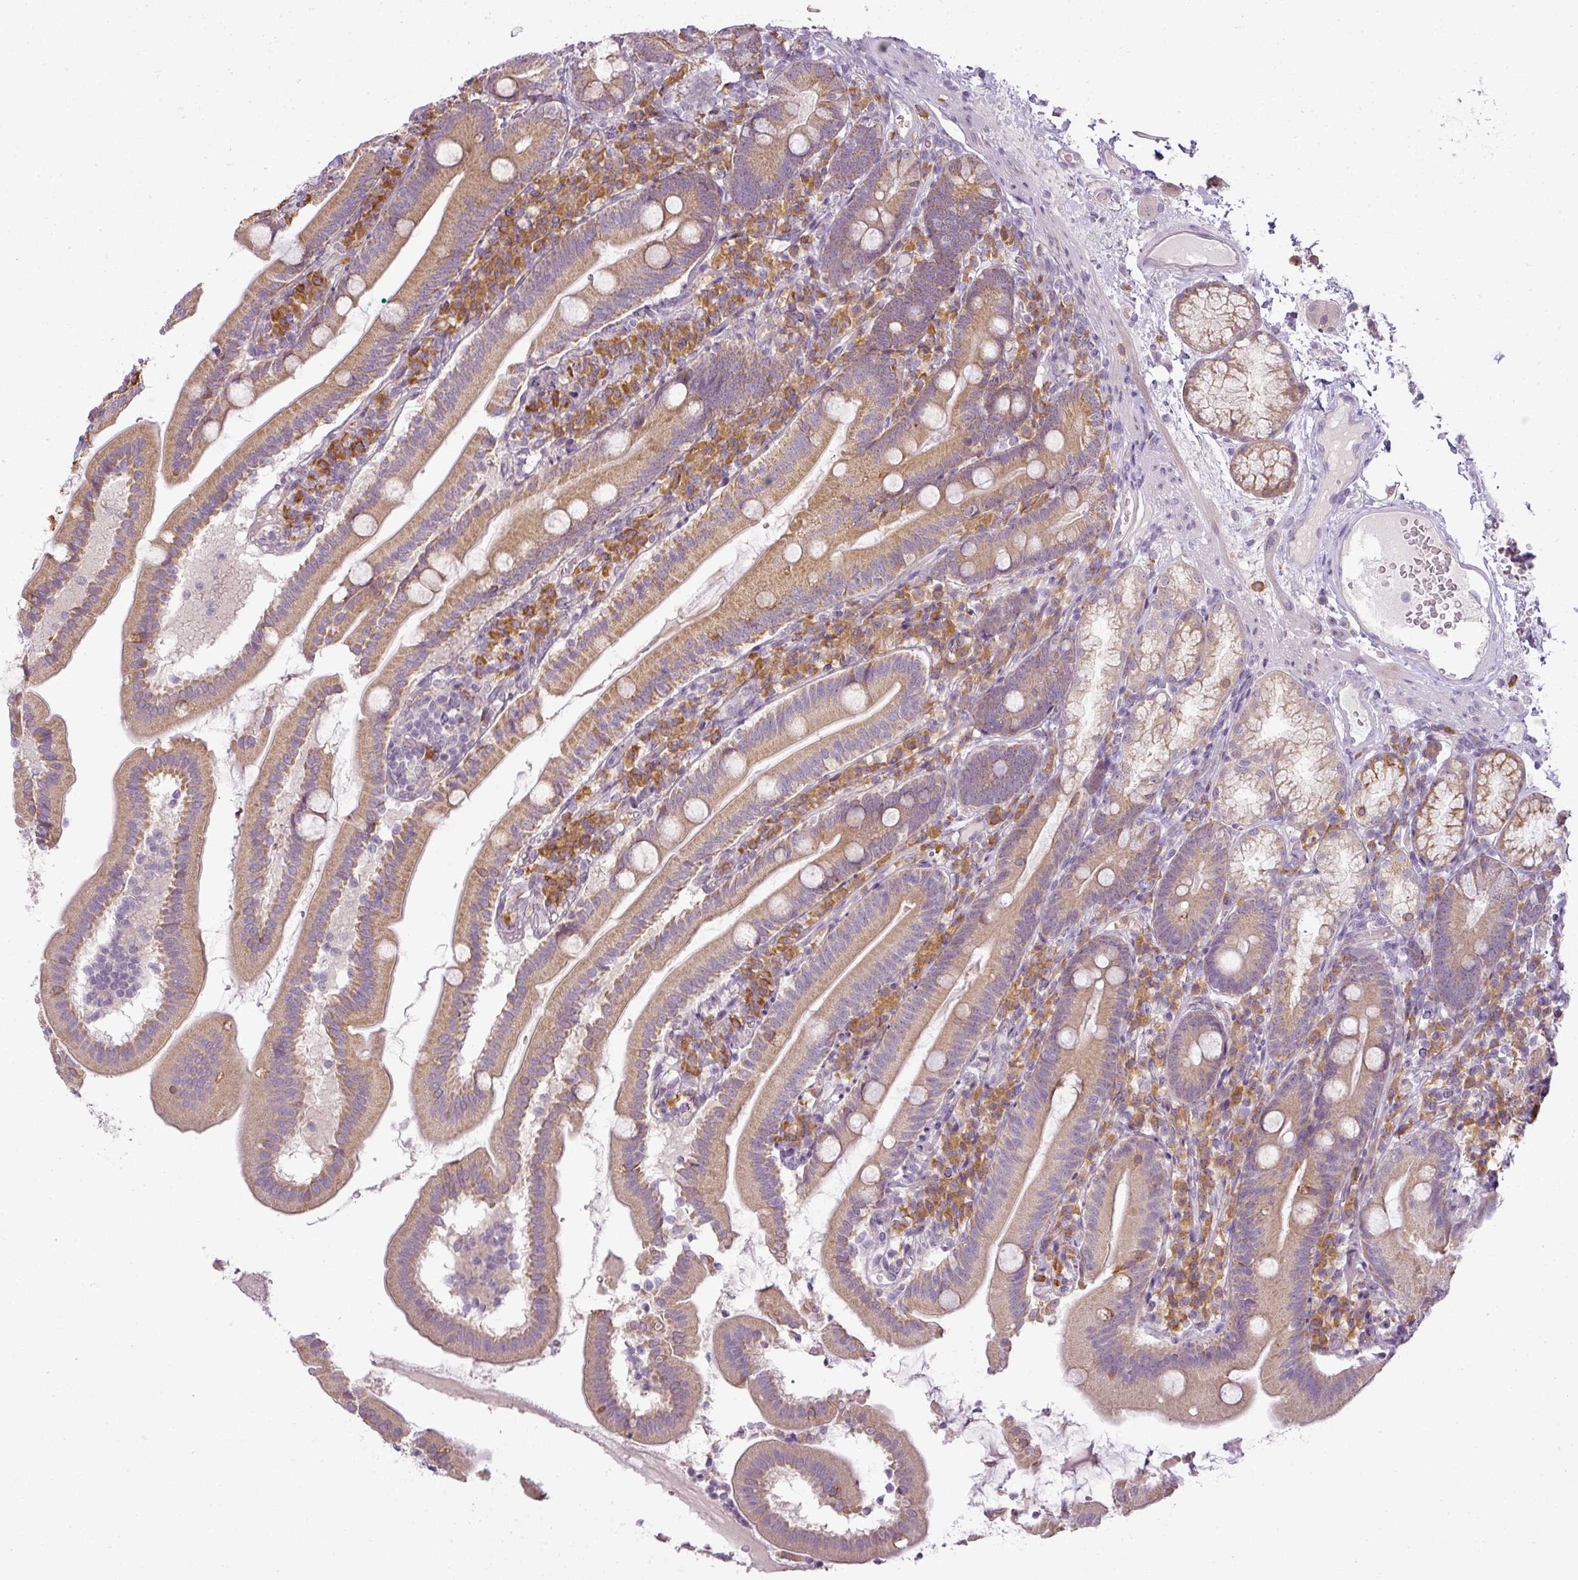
{"staining": {"intensity": "moderate", "quantity": ">75%", "location": "cytoplasmic/membranous"}, "tissue": "duodenum", "cell_type": "Glandular cells", "image_type": "normal", "snomed": [{"axis": "morphology", "description": "Normal tissue, NOS"}, {"axis": "topography", "description": "Duodenum"}], "caption": "This is a histology image of immunohistochemistry (IHC) staining of normal duodenum, which shows moderate expression in the cytoplasmic/membranous of glandular cells.", "gene": "LY75", "patient": {"sex": "female", "age": 67}}